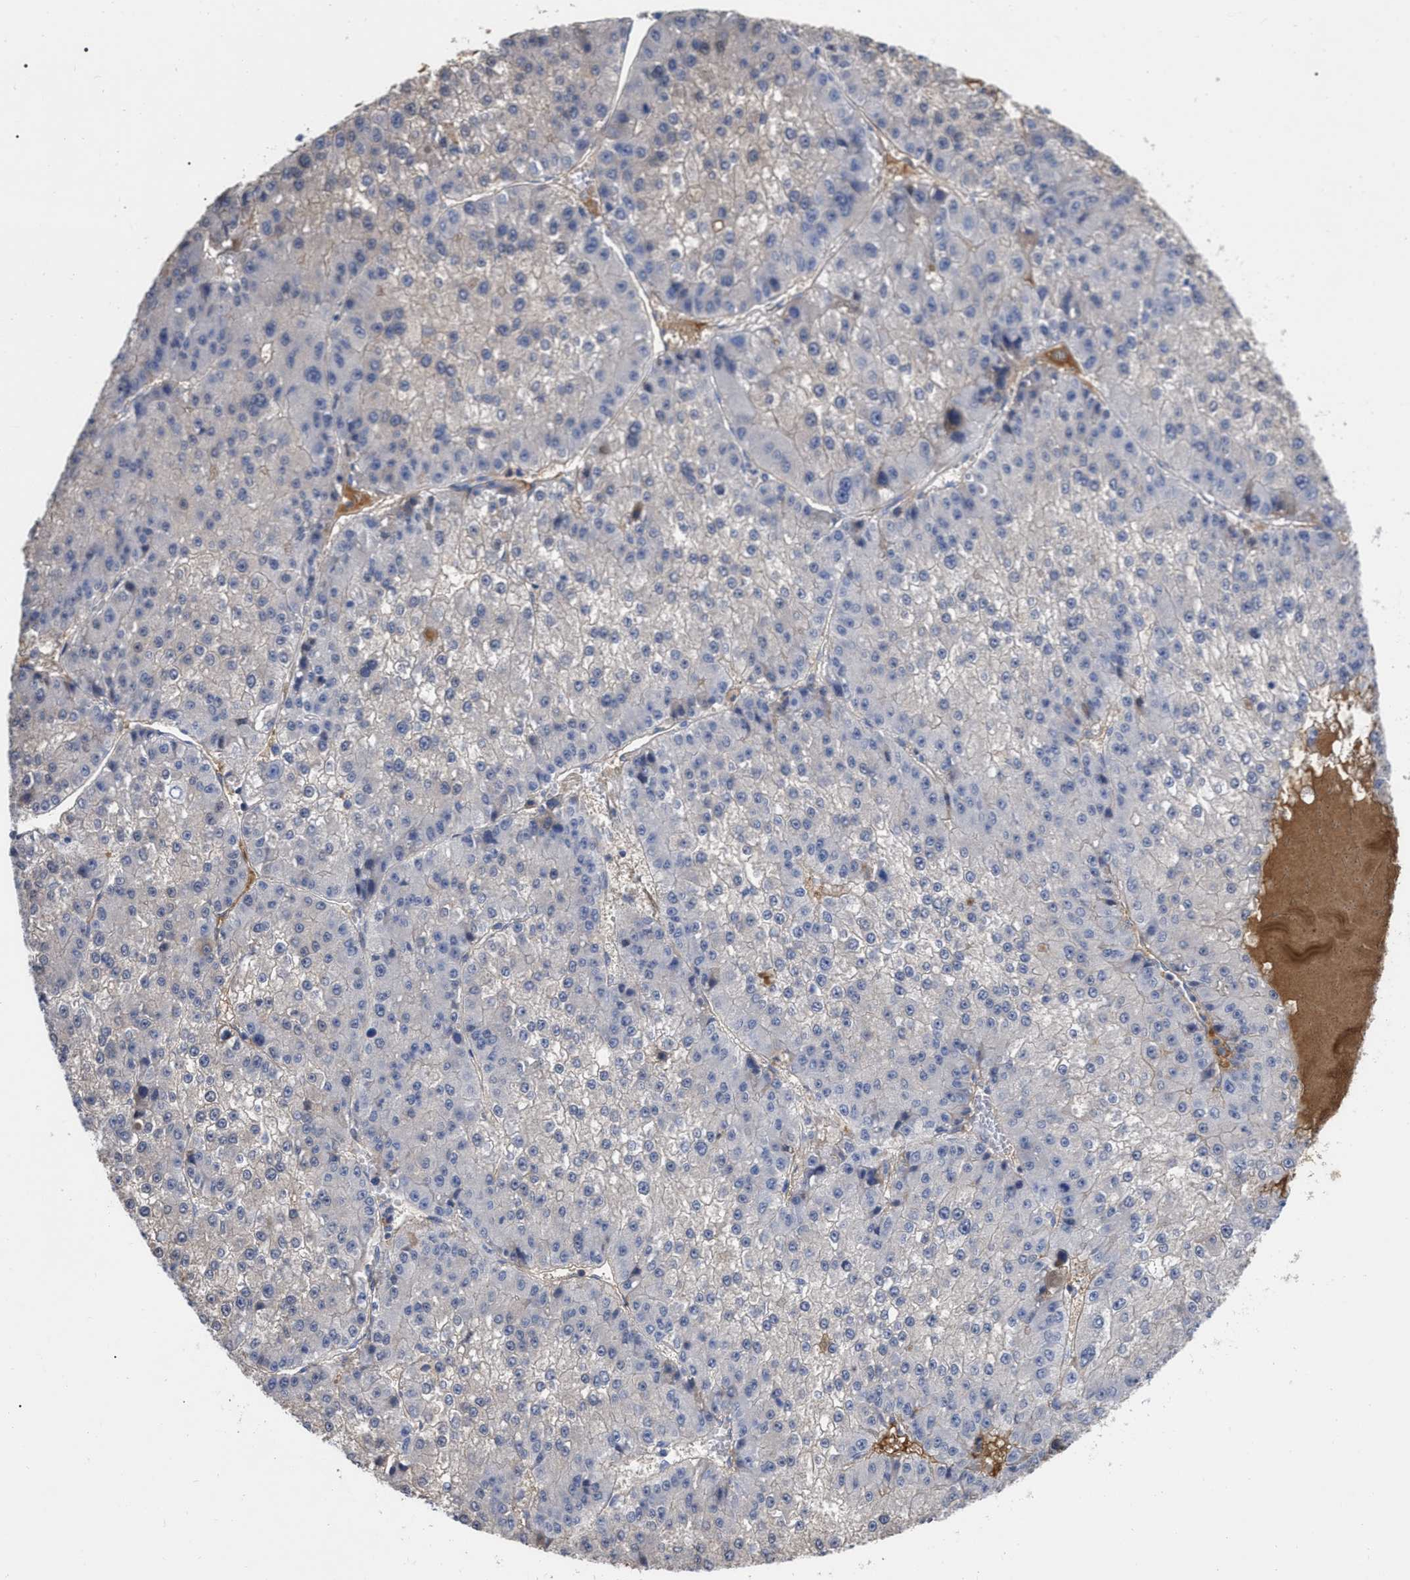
{"staining": {"intensity": "negative", "quantity": "none", "location": "none"}, "tissue": "liver cancer", "cell_type": "Tumor cells", "image_type": "cancer", "snomed": [{"axis": "morphology", "description": "Carcinoma, Hepatocellular, NOS"}, {"axis": "topography", "description": "Liver"}], "caption": "Hepatocellular carcinoma (liver) was stained to show a protein in brown. There is no significant expression in tumor cells. Nuclei are stained in blue.", "gene": "IGHV5-51", "patient": {"sex": "female", "age": 73}}